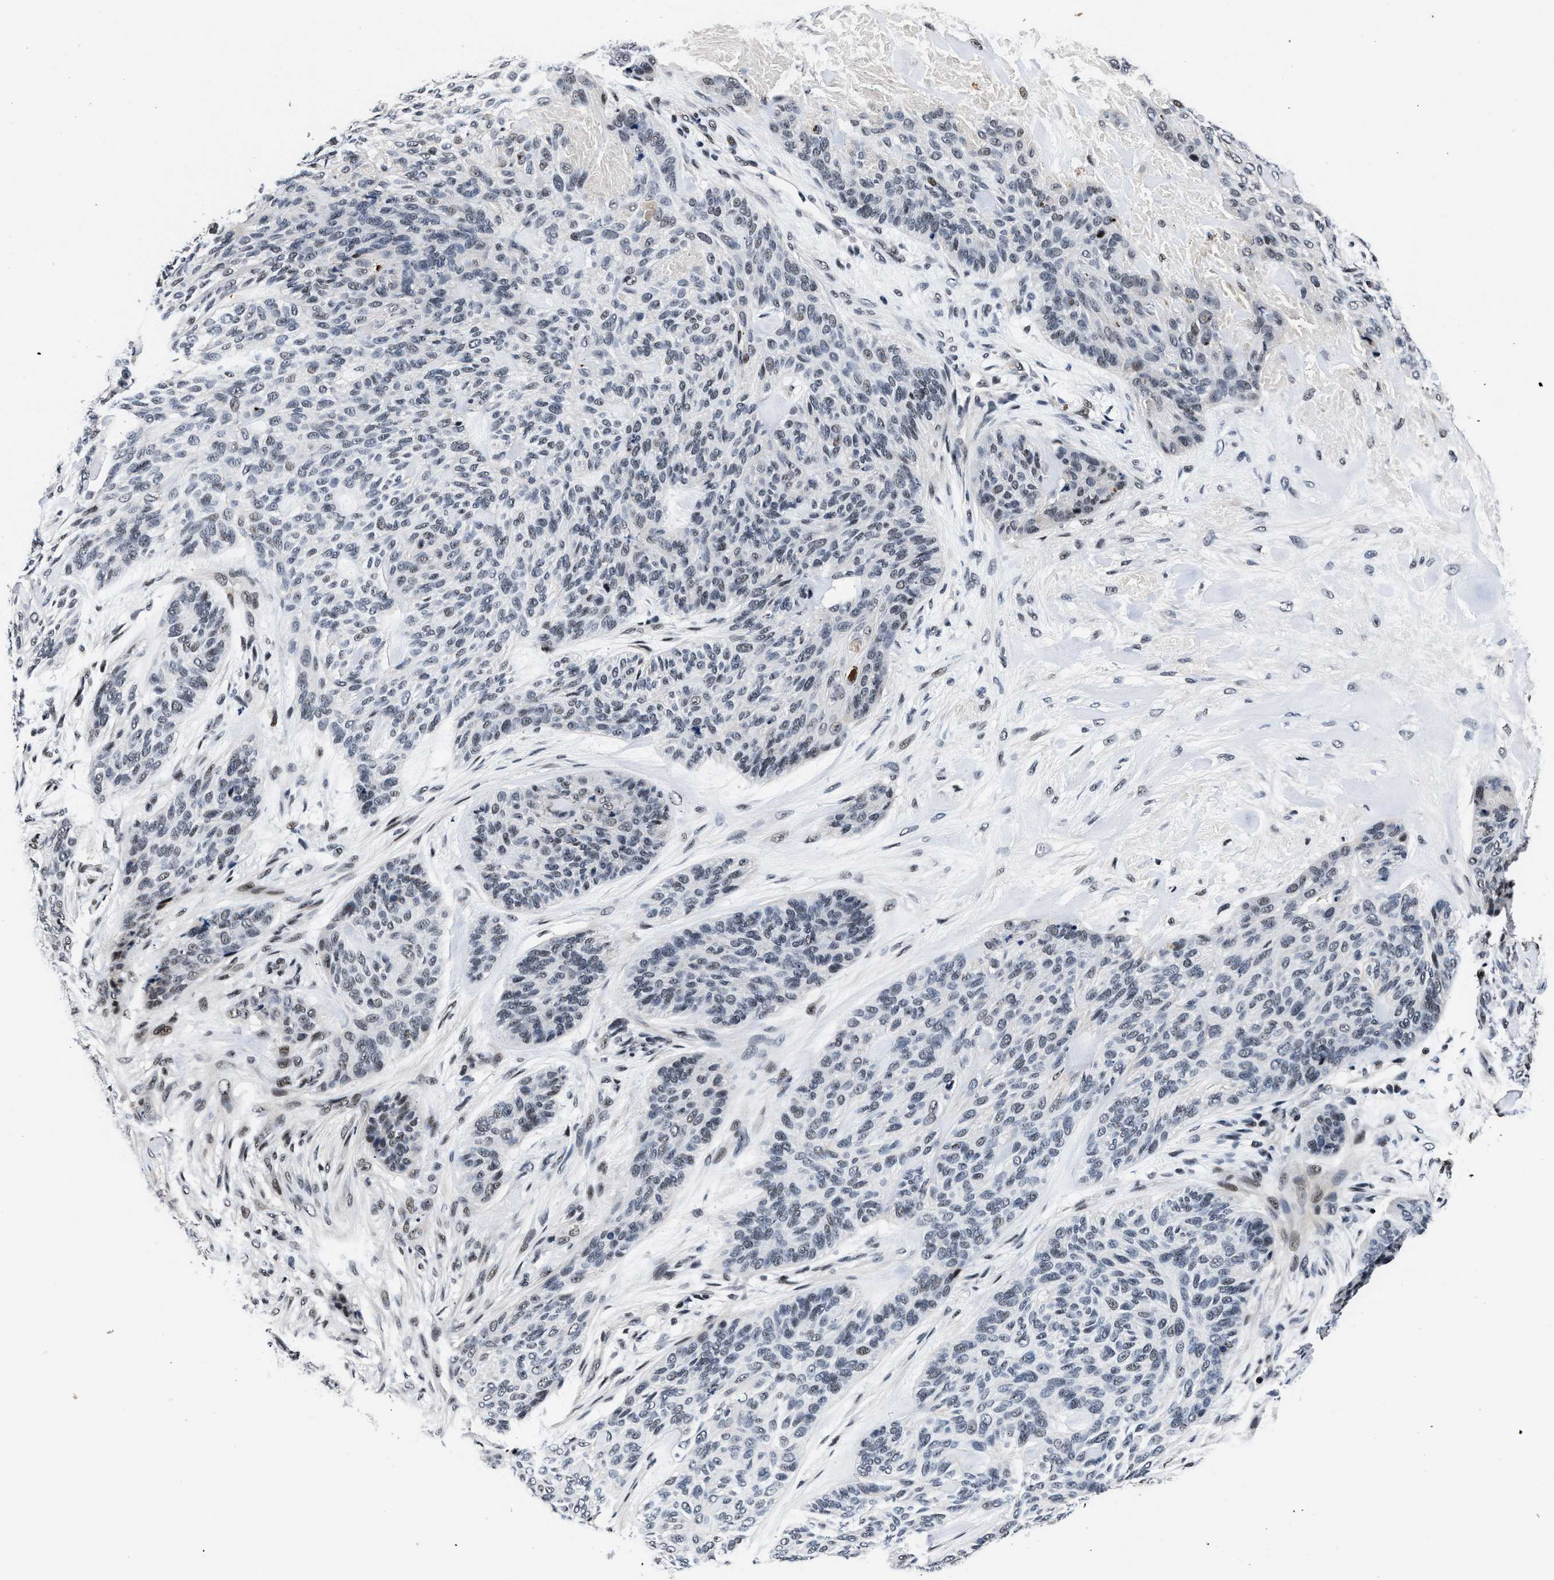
{"staining": {"intensity": "negative", "quantity": "none", "location": "none"}, "tissue": "skin cancer", "cell_type": "Tumor cells", "image_type": "cancer", "snomed": [{"axis": "morphology", "description": "Basal cell carcinoma"}, {"axis": "topography", "description": "Skin"}], "caption": "Immunohistochemistry (IHC) of basal cell carcinoma (skin) demonstrates no positivity in tumor cells. The staining was performed using DAB (3,3'-diaminobenzidine) to visualize the protein expression in brown, while the nuclei were stained in blue with hematoxylin (Magnification: 20x).", "gene": "ZNF233", "patient": {"sex": "male", "age": 55}}